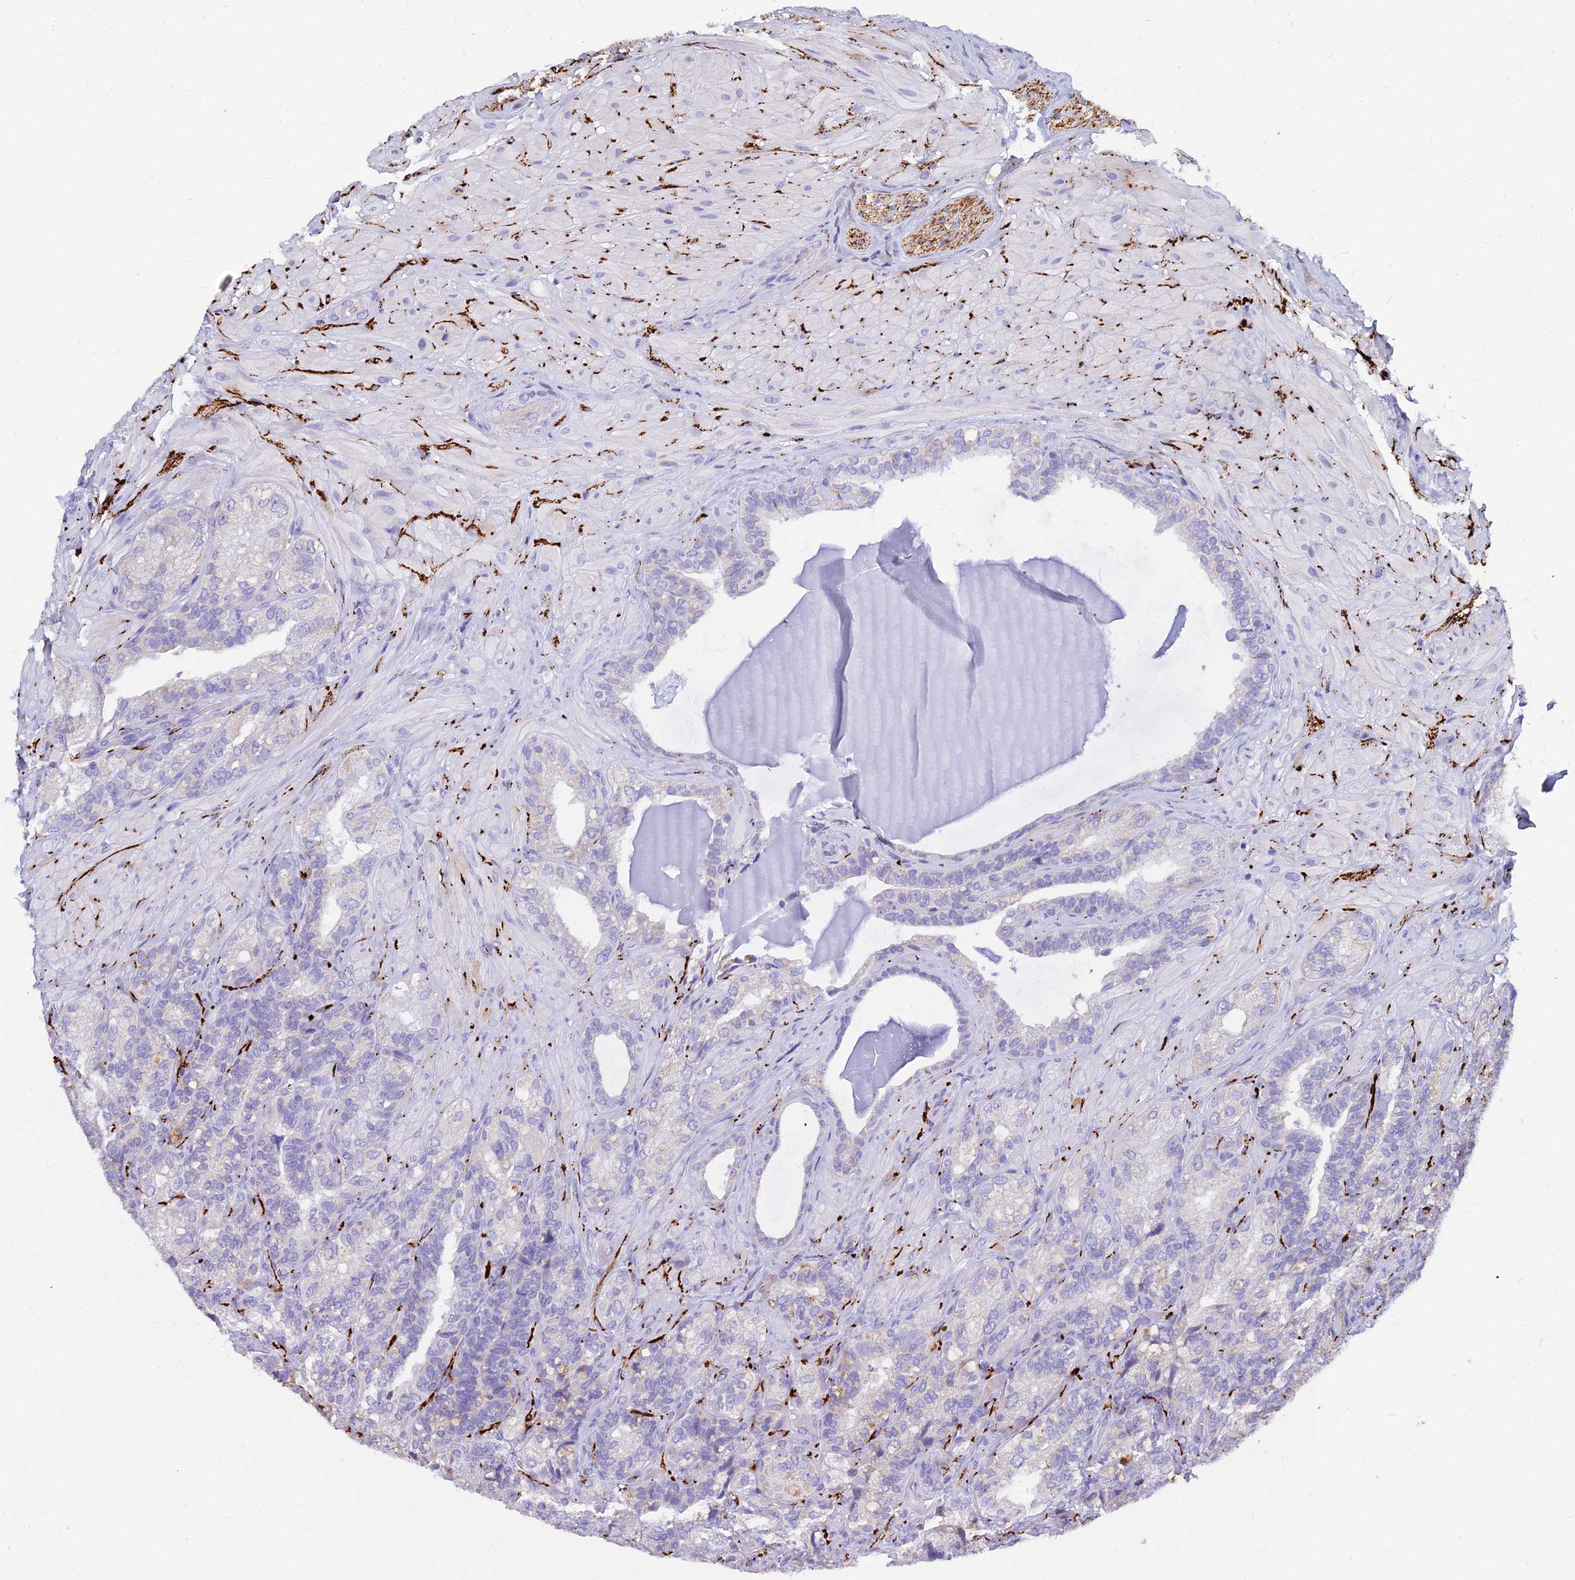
{"staining": {"intensity": "negative", "quantity": "none", "location": "none"}, "tissue": "seminal vesicle", "cell_type": "Glandular cells", "image_type": "normal", "snomed": [{"axis": "morphology", "description": "Normal tissue, NOS"}, {"axis": "topography", "description": "Prostate and seminal vesicle, NOS"}, {"axis": "topography", "description": "Prostate"}, {"axis": "topography", "description": "Seminal veicle"}], "caption": "Unremarkable seminal vesicle was stained to show a protein in brown. There is no significant expression in glandular cells.", "gene": "NPY", "patient": {"sex": "male", "age": 67}}